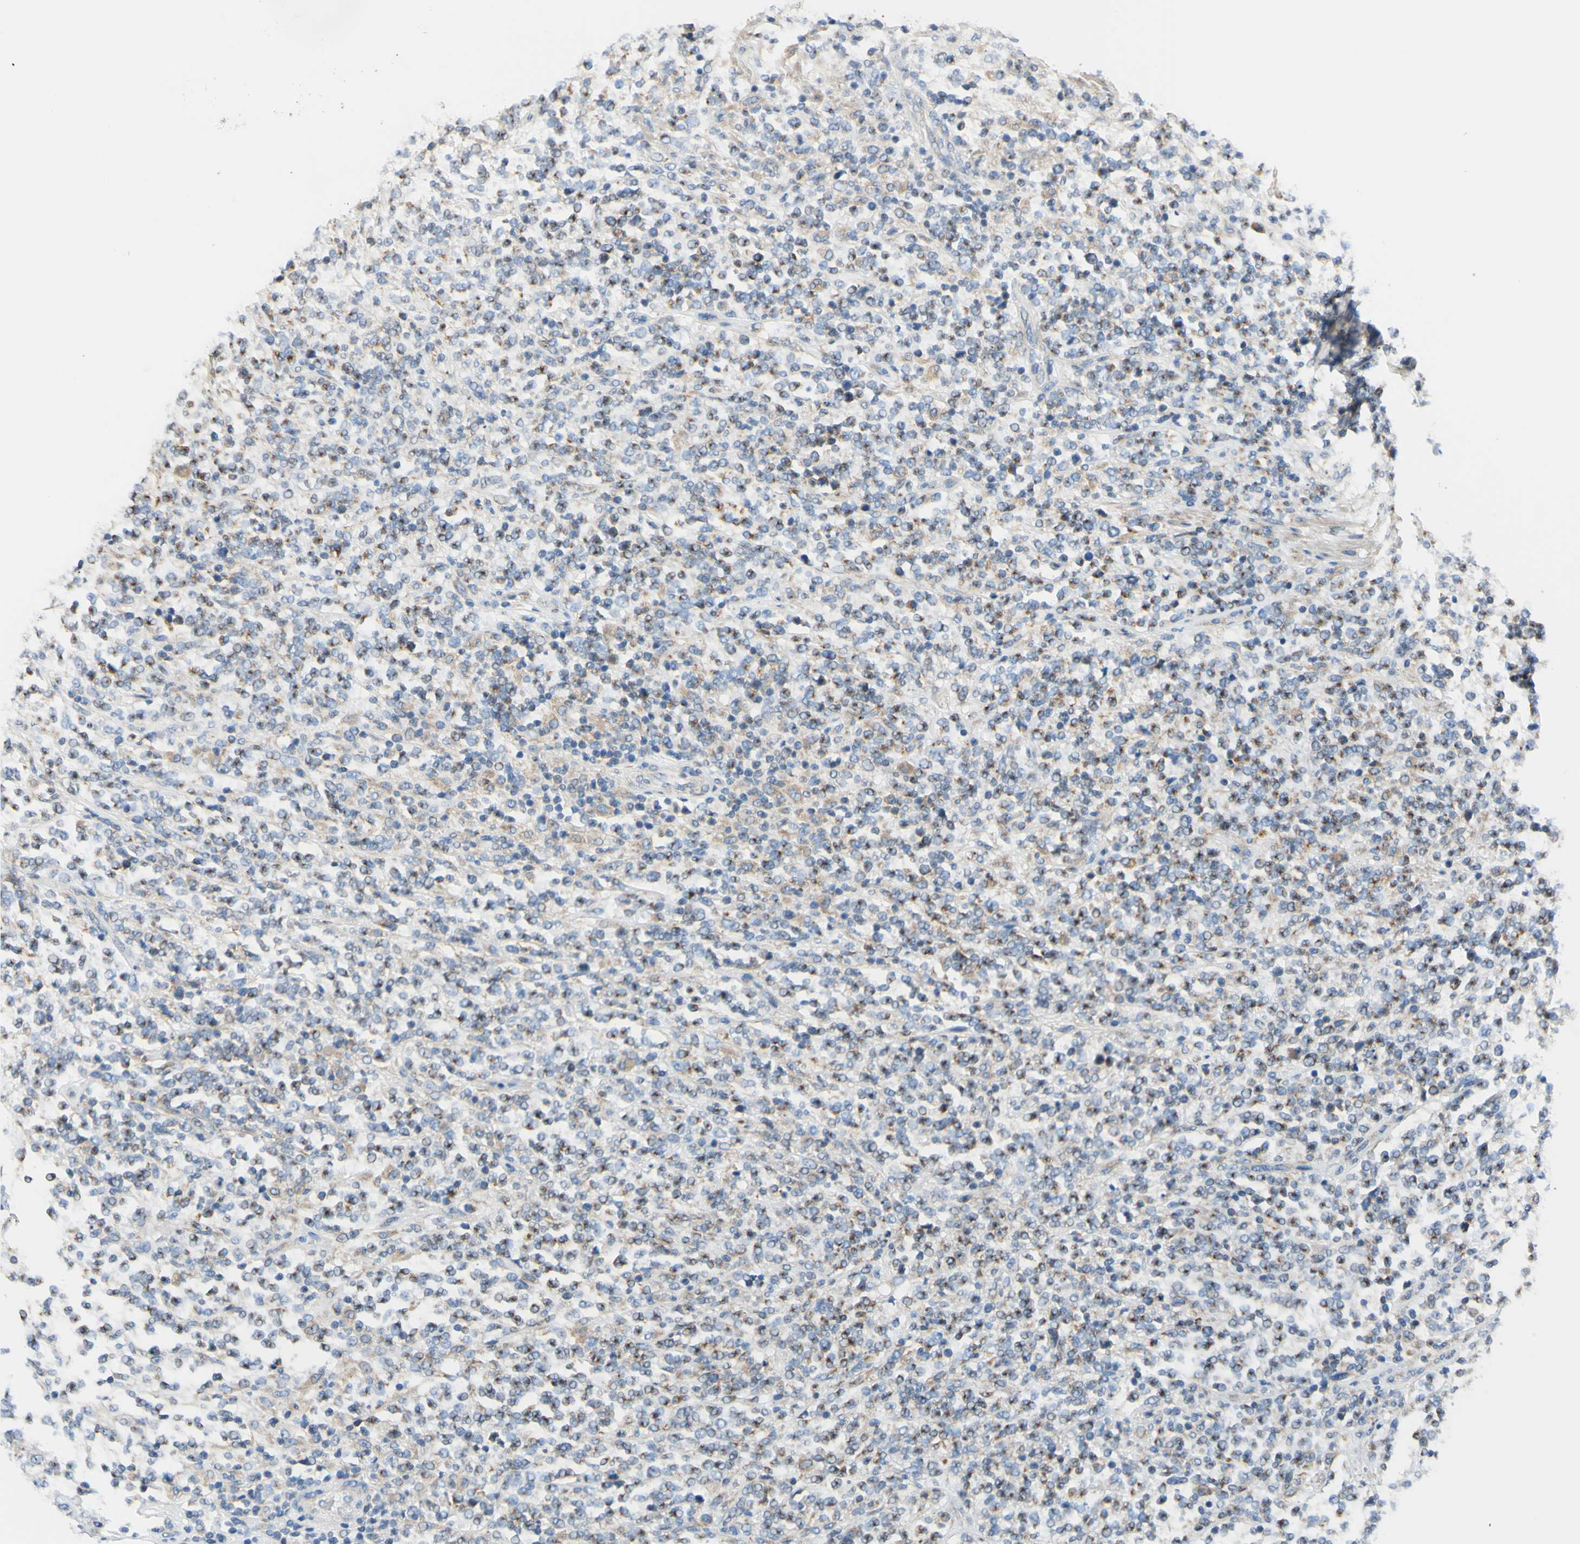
{"staining": {"intensity": "strong", "quantity": "25%-75%", "location": "cytoplasmic/membranous"}, "tissue": "lymphoma", "cell_type": "Tumor cells", "image_type": "cancer", "snomed": [{"axis": "morphology", "description": "Malignant lymphoma, non-Hodgkin's type, High grade"}, {"axis": "topography", "description": "Soft tissue"}], "caption": "Human lymphoma stained with a protein marker displays strong staining in tumor cells.", "gene": "RETREG2", "patient": {"sex": "male", "age": 18}}